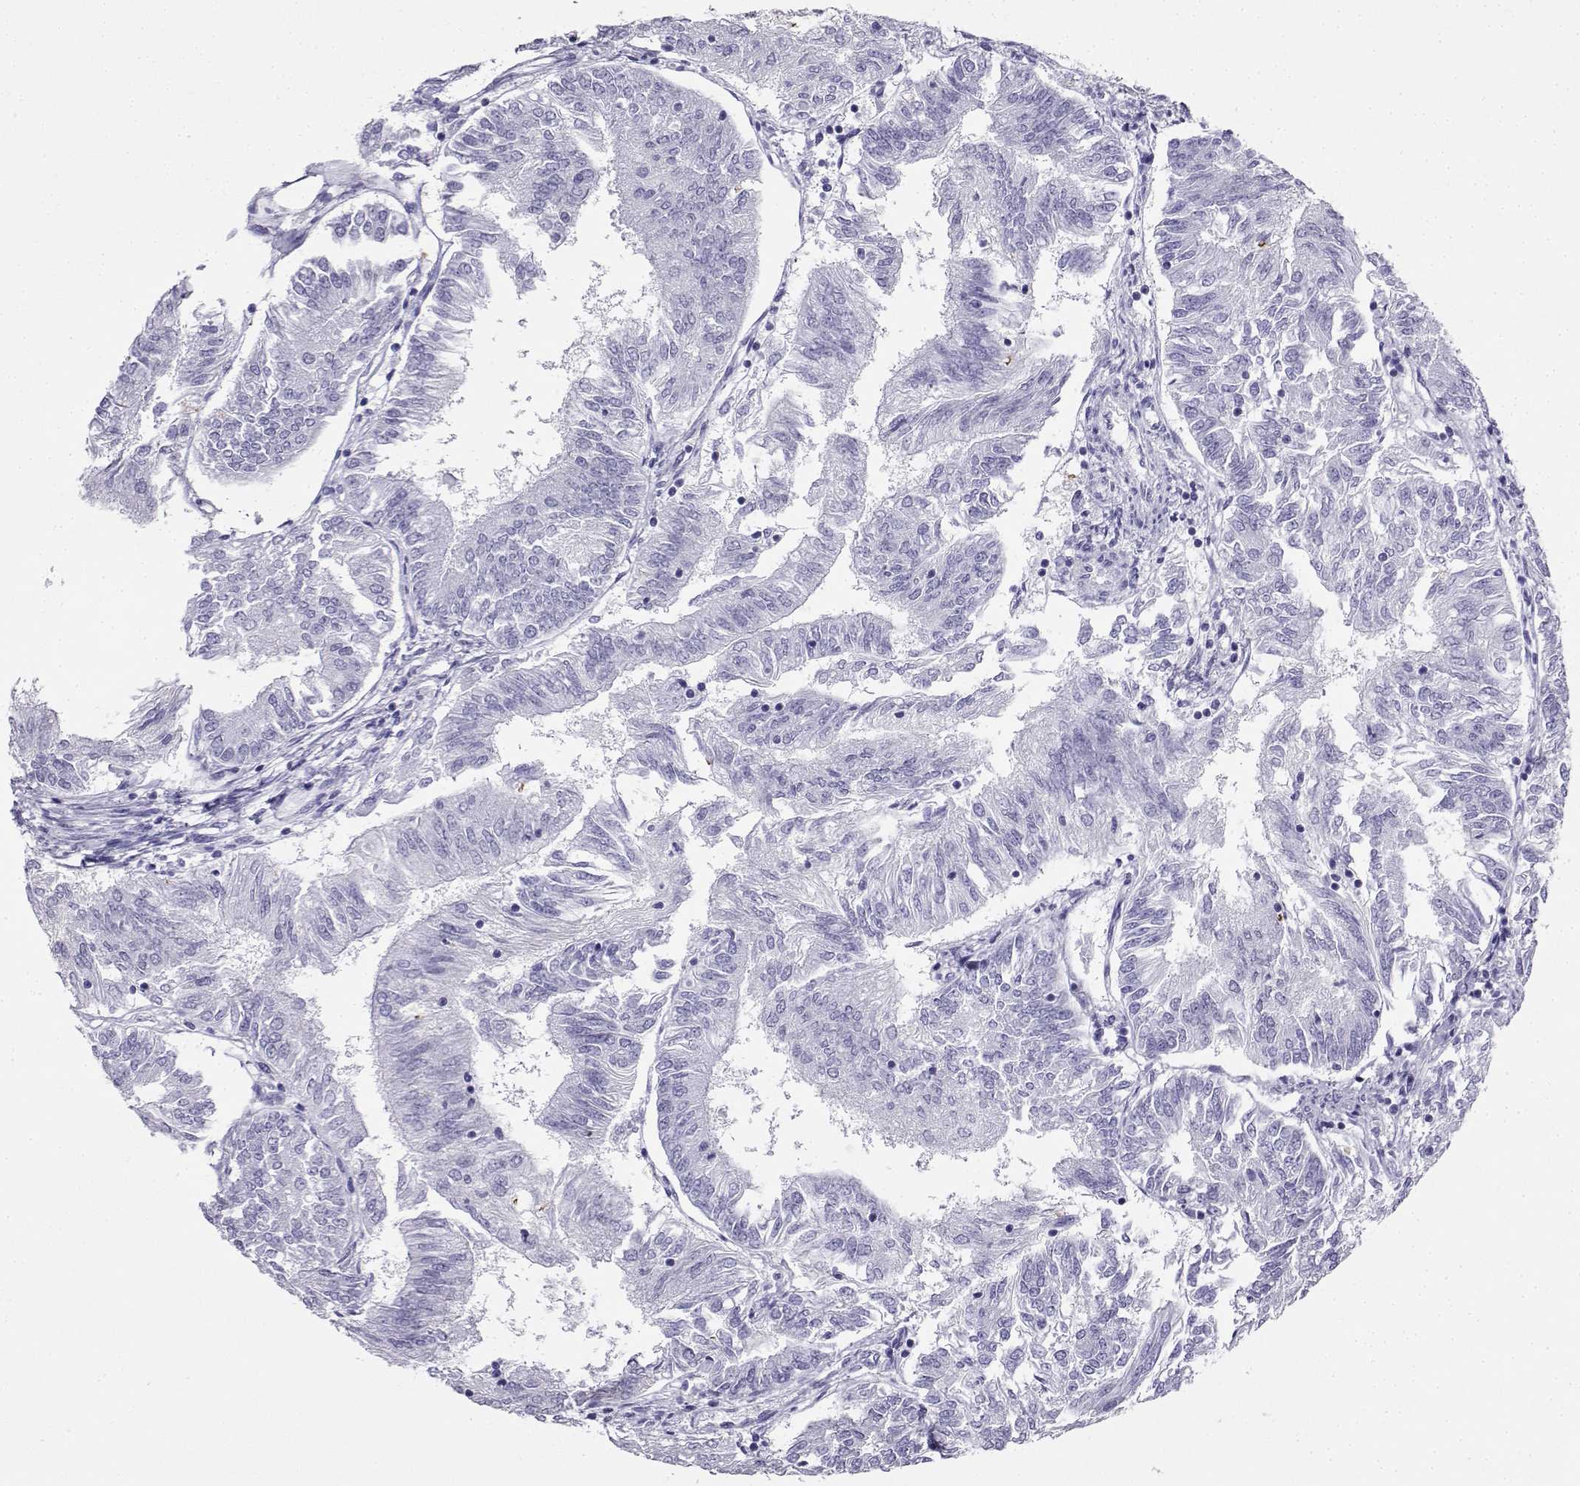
{"staining": {"intensity": "negative", "quantity": "none", "location": "none"}, "tissue": "endometrial cancer", "cell_type": "Tumor cells", "image_type": "cancer", "snomed": [{"axis": "morphology", "description": "Adenocarcinoma, NOS"}, {"axis": "topography", "description": "Endometrium"}], "caption": "Immunohistochemistry (IHC) of human adenocarcinoma (endometrial) exhibits no staining in tumor cells. Nuclei are stained in blue.", "gene": "CD109", "patient": {"sex": "female", "age": 58}}